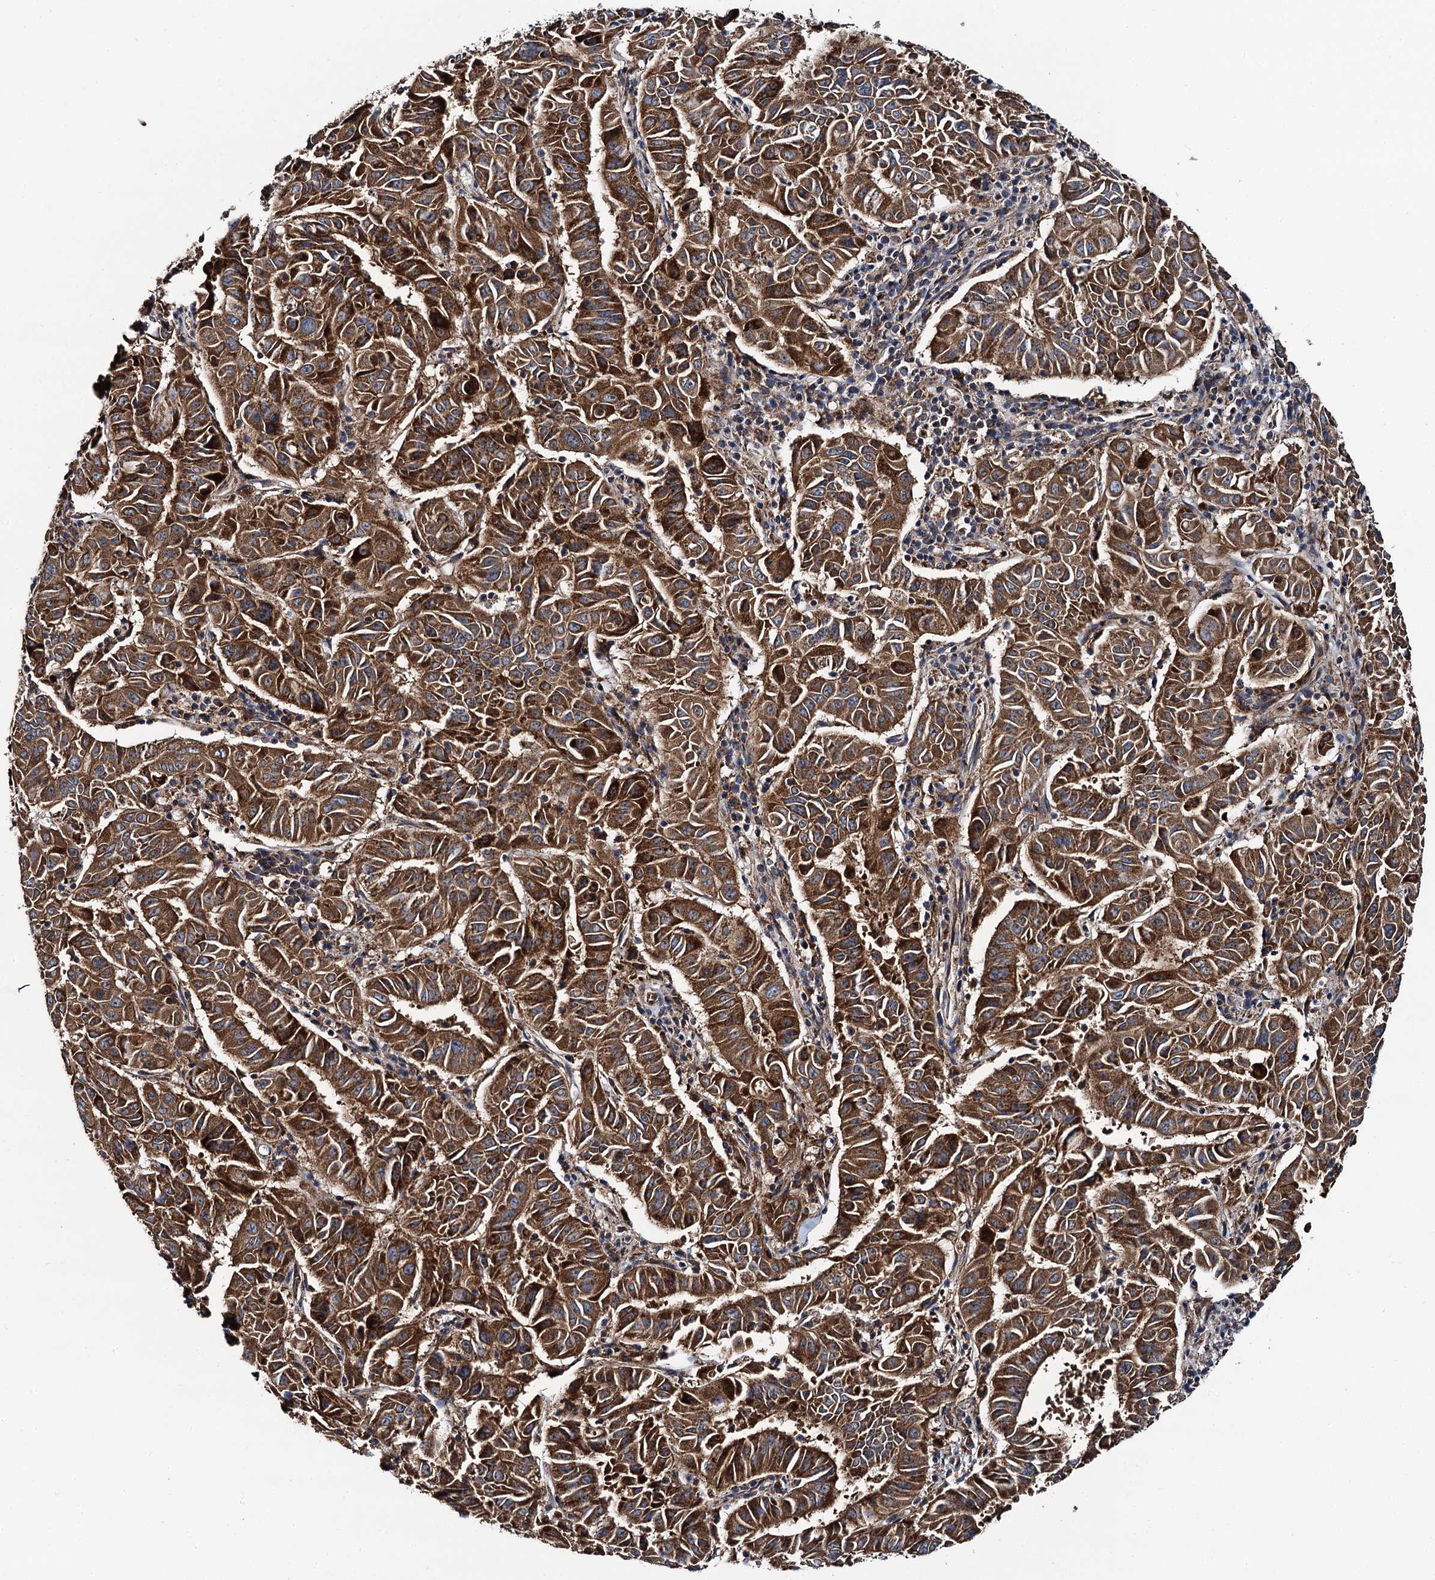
{"staining": {"intensity": "strong", "quantity": ">75%", "location": "cytoplasmic/membranous"}, "tissue": "pancreatic cancer", "cell_type": "Tumor cells", "image_type": "cancer", "snomed": [{"axis": "morphology", "description": "Adenocarcinoma, NOS"}, {"axis": "topography", "description": "Pancreas"}], "caption": "This is a histology image of immunohistochemistry staining of pancreatic cancer, which shows strong staining in the cytoplasmic/membranous of tumor cells.", "gene": "NEK1", "patient": {"sex": "male", "age": 63}}